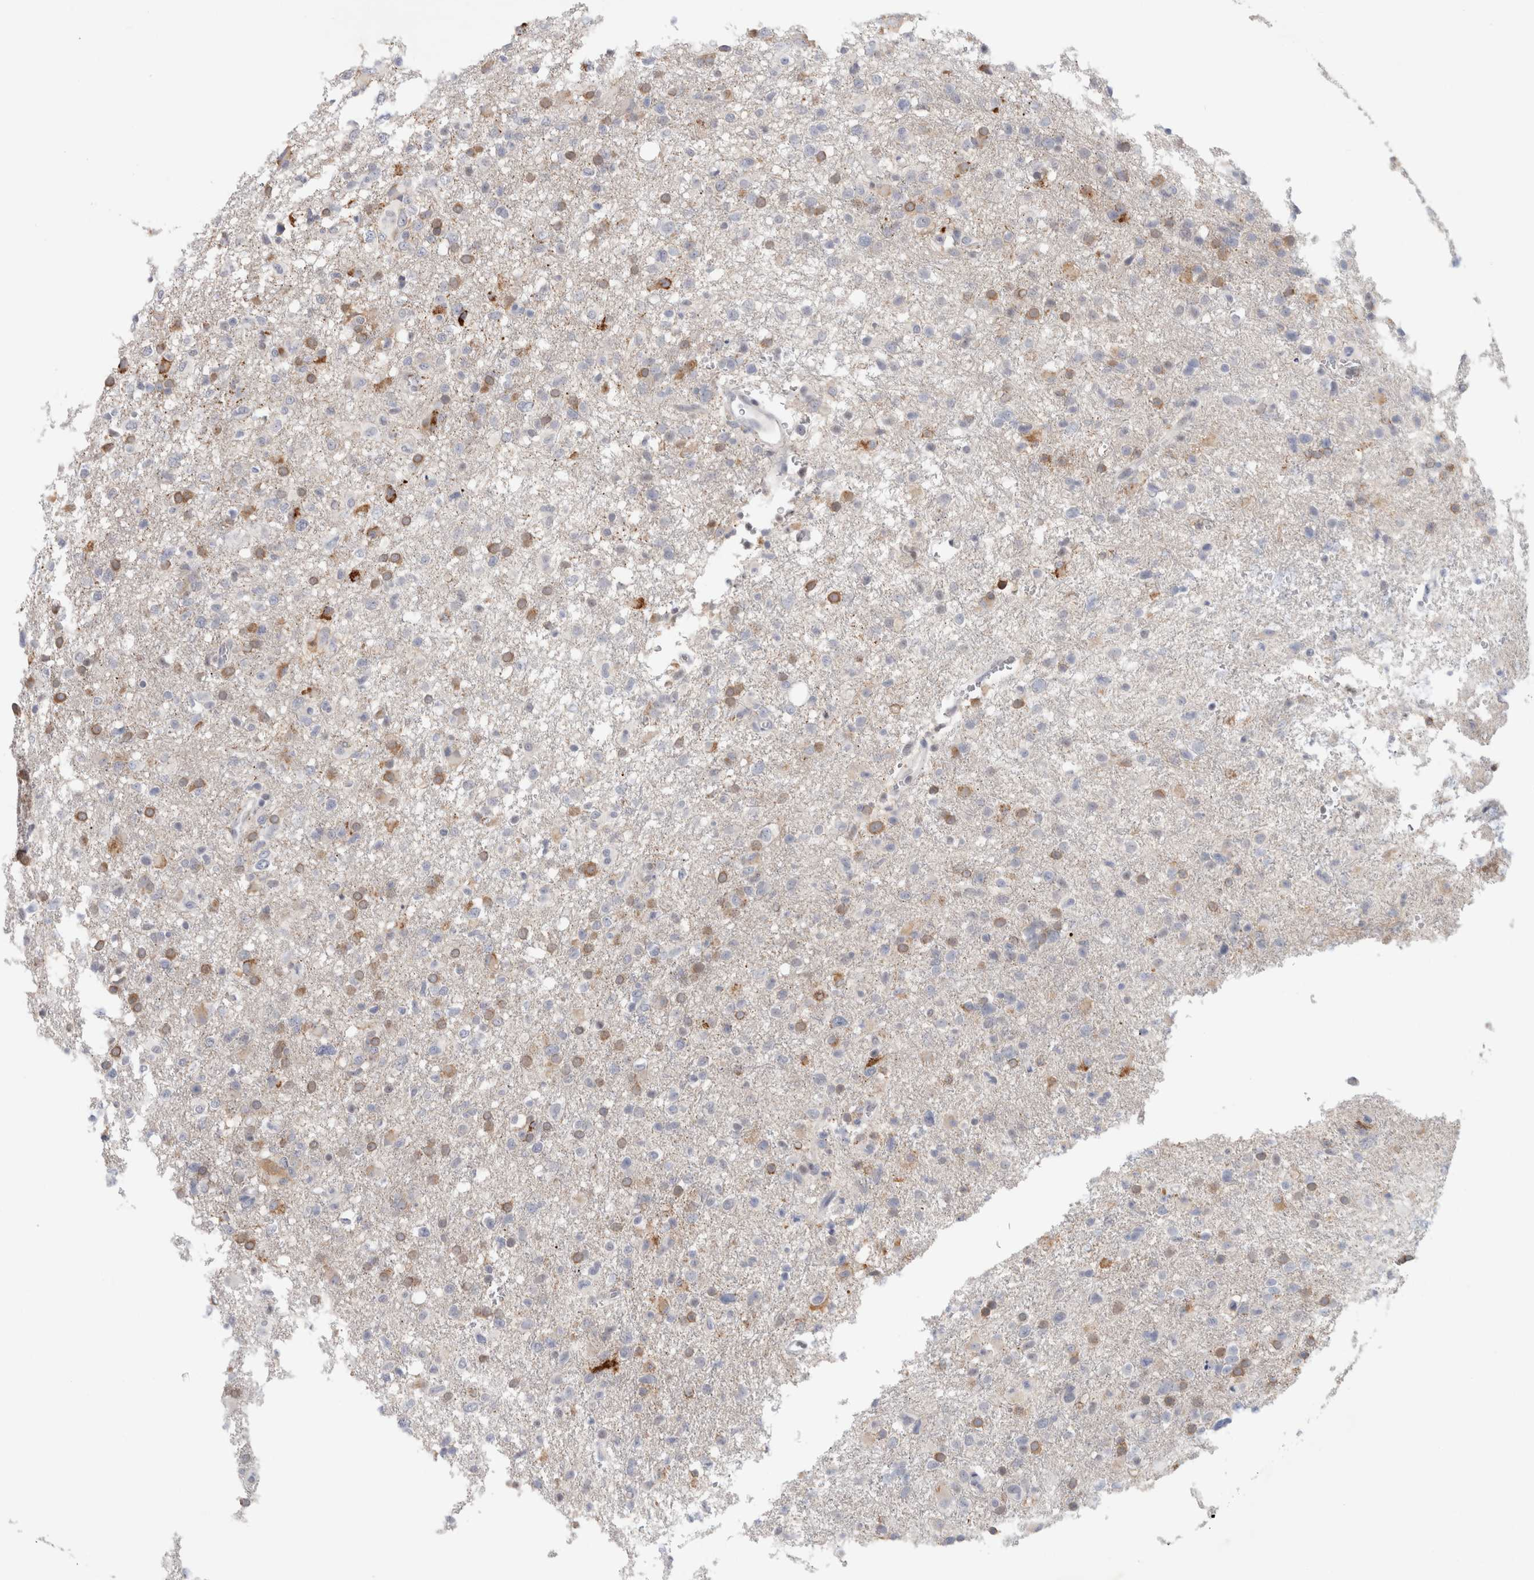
{"staining": {"intensity": "moderate", "quantity": "<25%", "location": "cytoplasmic/membranous"}, "tissue": "glioma", "cell_type": "Tumor cells", "image_type": "cancer", "snomed": [{"axis": "morphology", "description": "Glioma, malignant, High grade"}, {"axis": "topography", "description": "Brain"}], "caption": "A brown stain highlights moderate cytoplasmic/membranous staining of a protein in human high-grade glioma (malignant) tumor cells.", "gene": "NIPA1", "patient": {"sex": "female", "age": 57}}